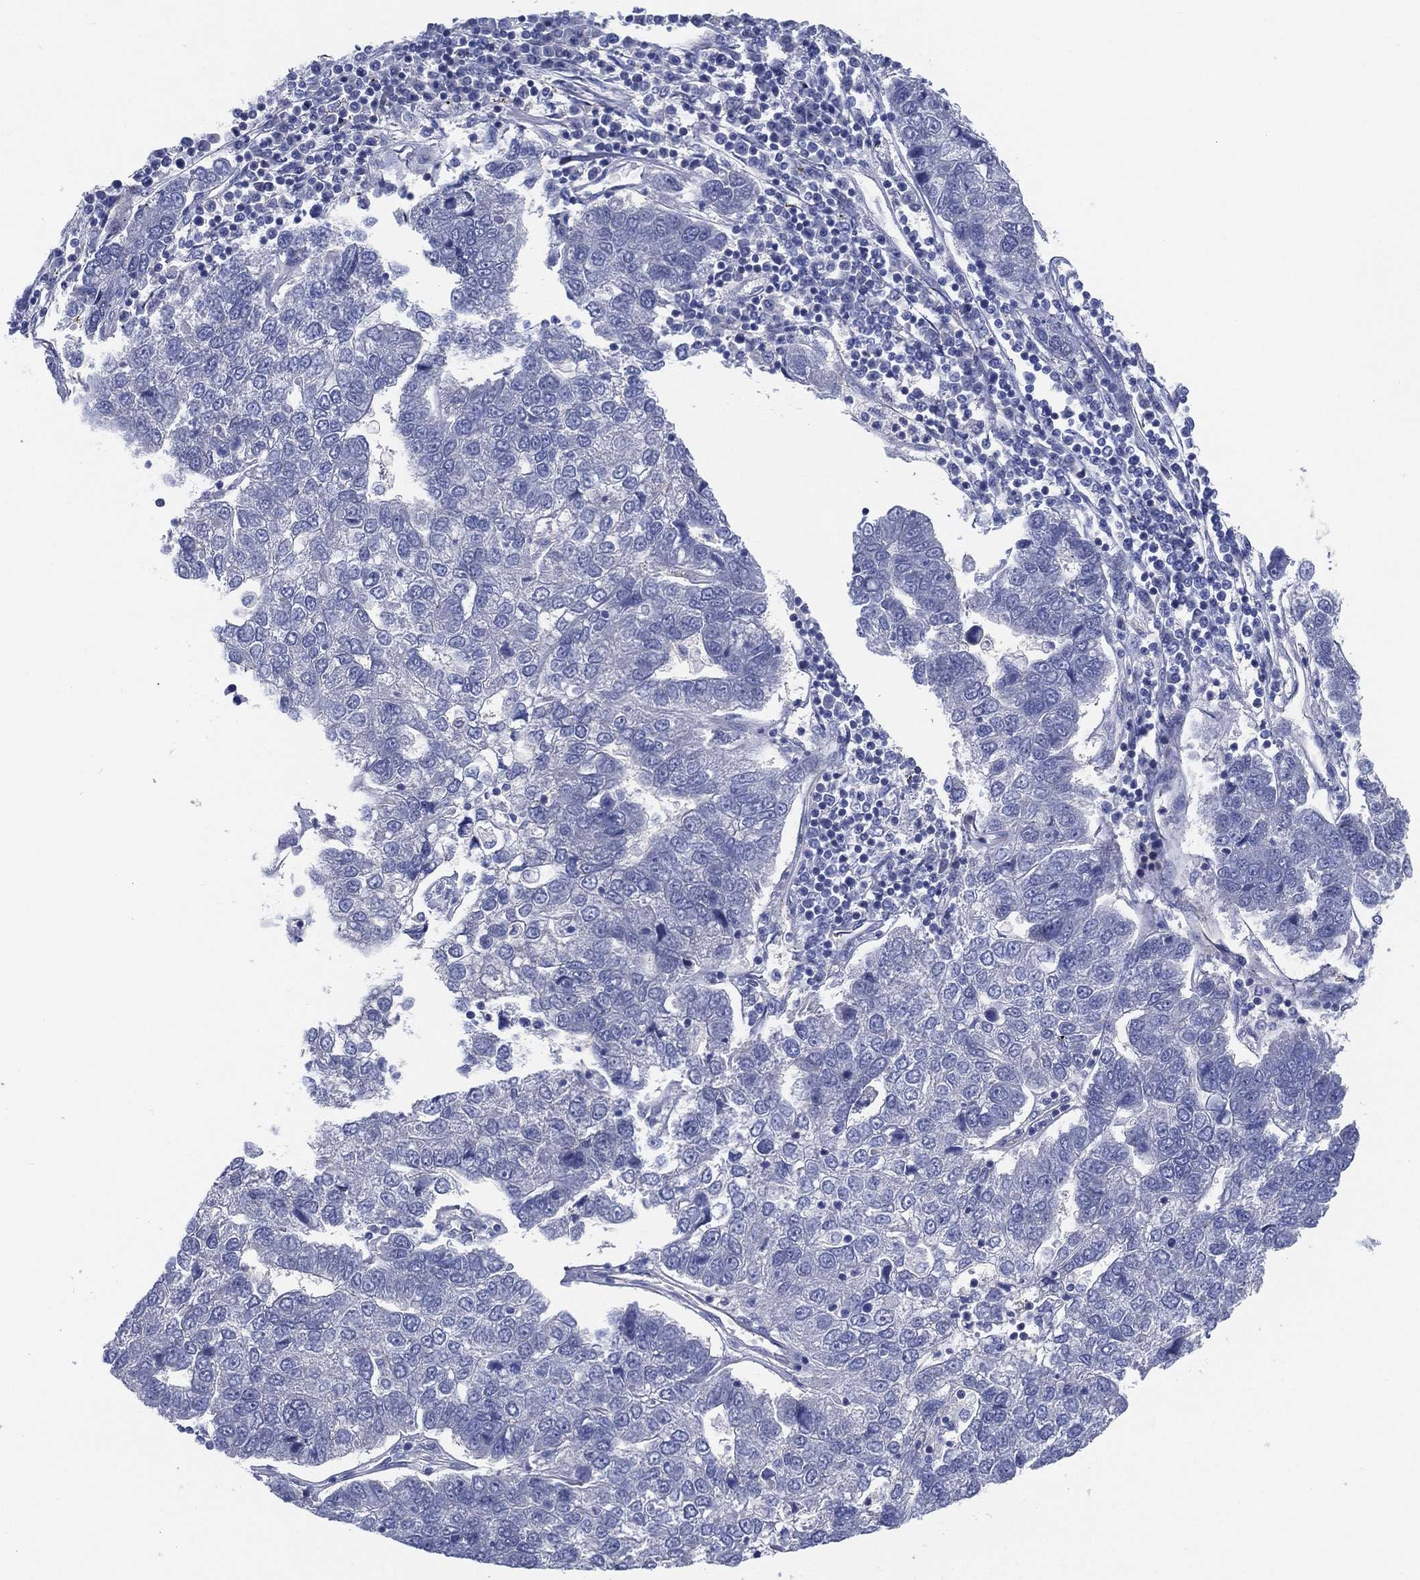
{"staining": {"intensity": "negative", "quantity": "none", "location": "none"}, "tissue": "pancreatic cancer", "cell_type": "Tumor cells", "image_type": "cancer", "snomed": [{"axis": "morphology", "description": "Adenocarcinoma, NOS"}, {"axis": "topography", "description": "Pancreas"}], "caption": "Protein analysis of pancreatic adenocarcinoma displays no significant staining in tumor cells.", "gene": "C5orf46", "patient": {"sex": "female", "age": 61}}